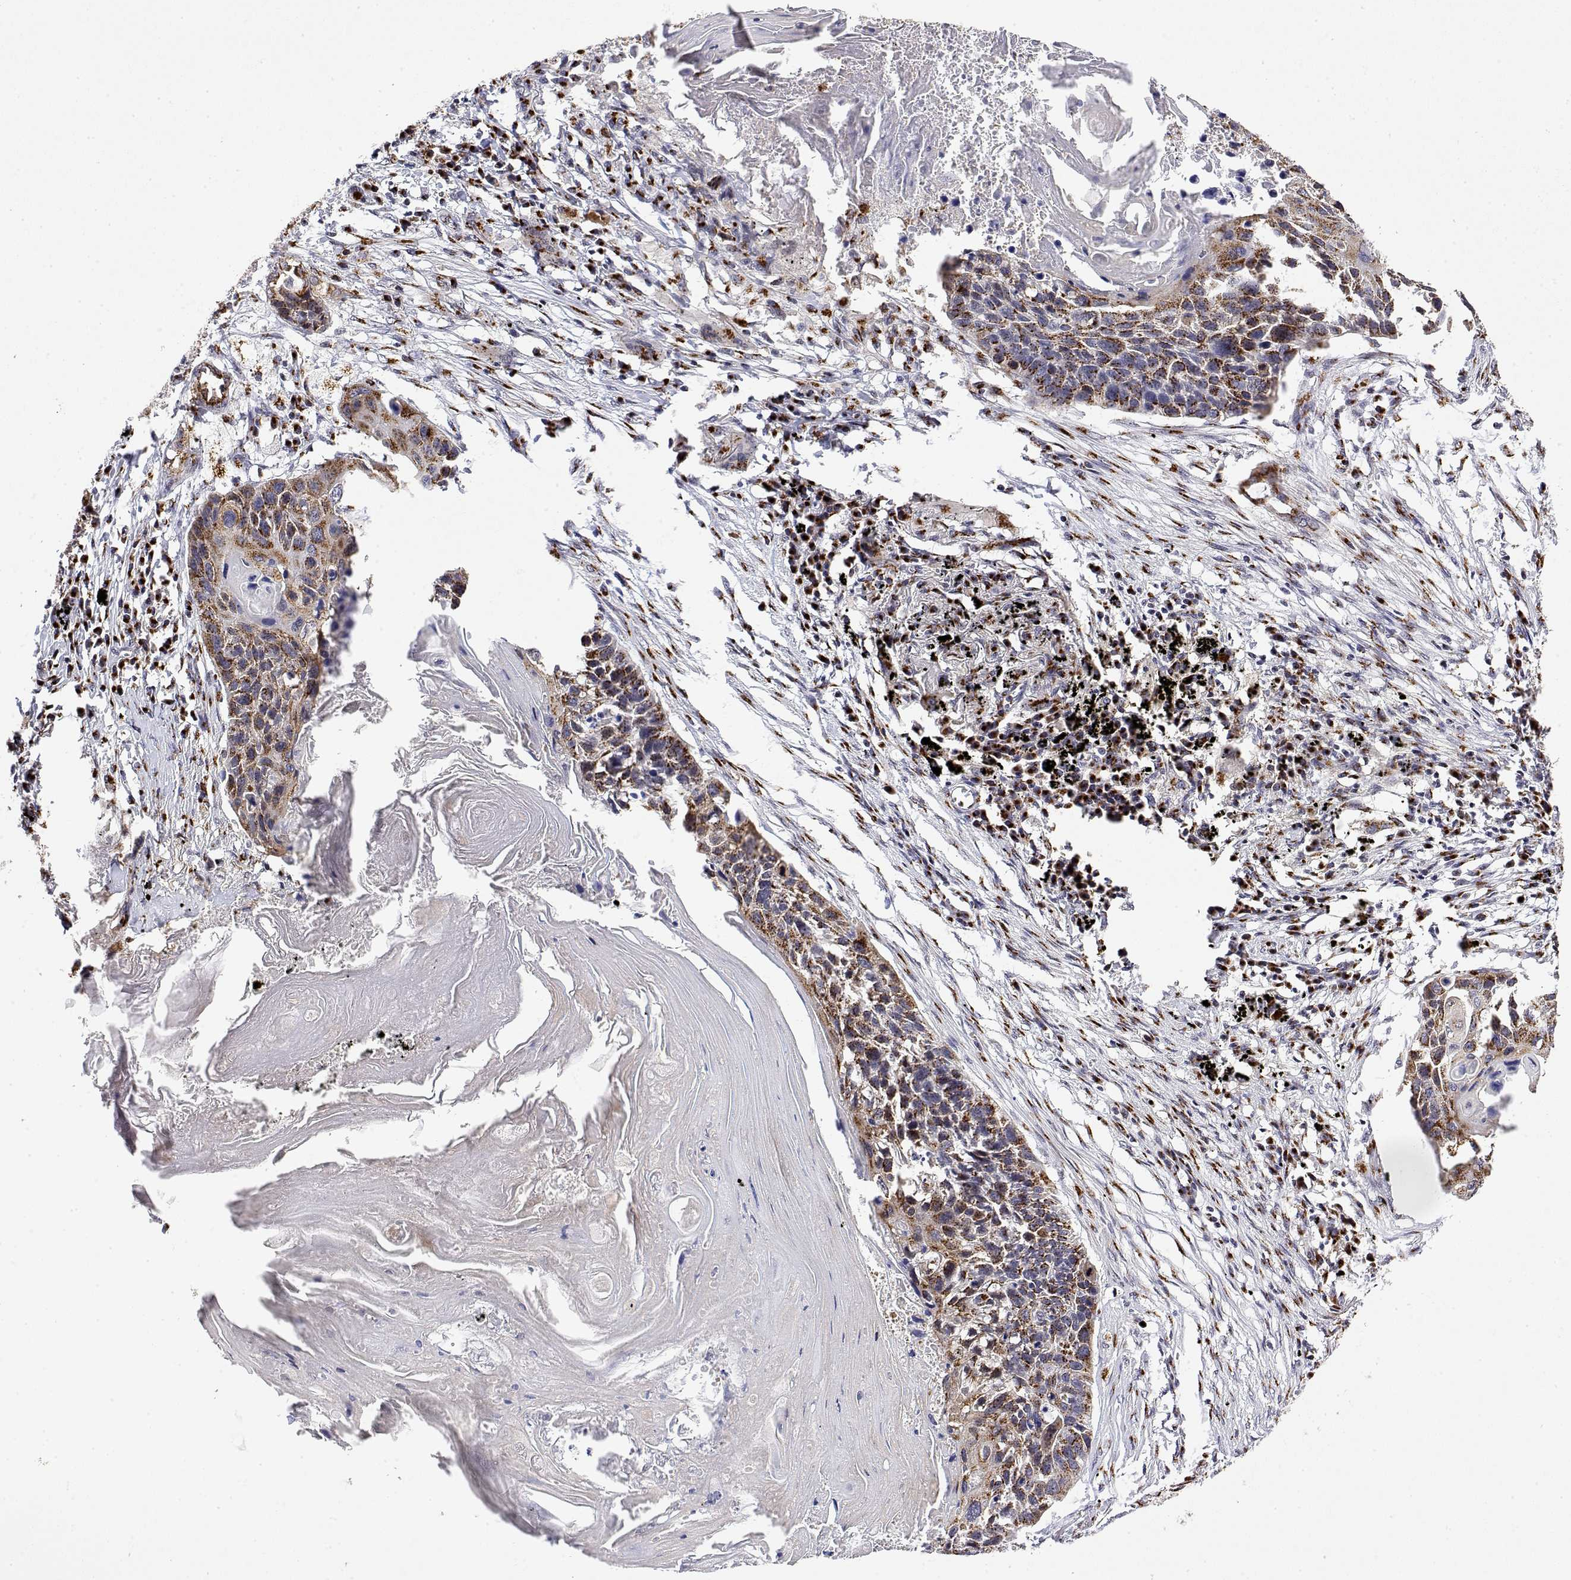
{"staining": {"intensity": "moderate", "quantity": ">75%", "location": "cytoplasmic/membranous"}, "tissue": "lung cancer", "cell_type": "Tumor cells", "image_type": "cancer", "snomed": [{"axis": "morphology", "description": "Squamous cell carcinoma, NOS"}, {"axis": "topography", "description": "Lung"}], "caption": "This is an image of IHC staining of lung cancer (squamous cell carcinoma), which shows moderate staining in the cytoplasmic/membranous of tumor cells.", "gene": "YIPF3", "patient": {"sex": "male", "age": 78}}